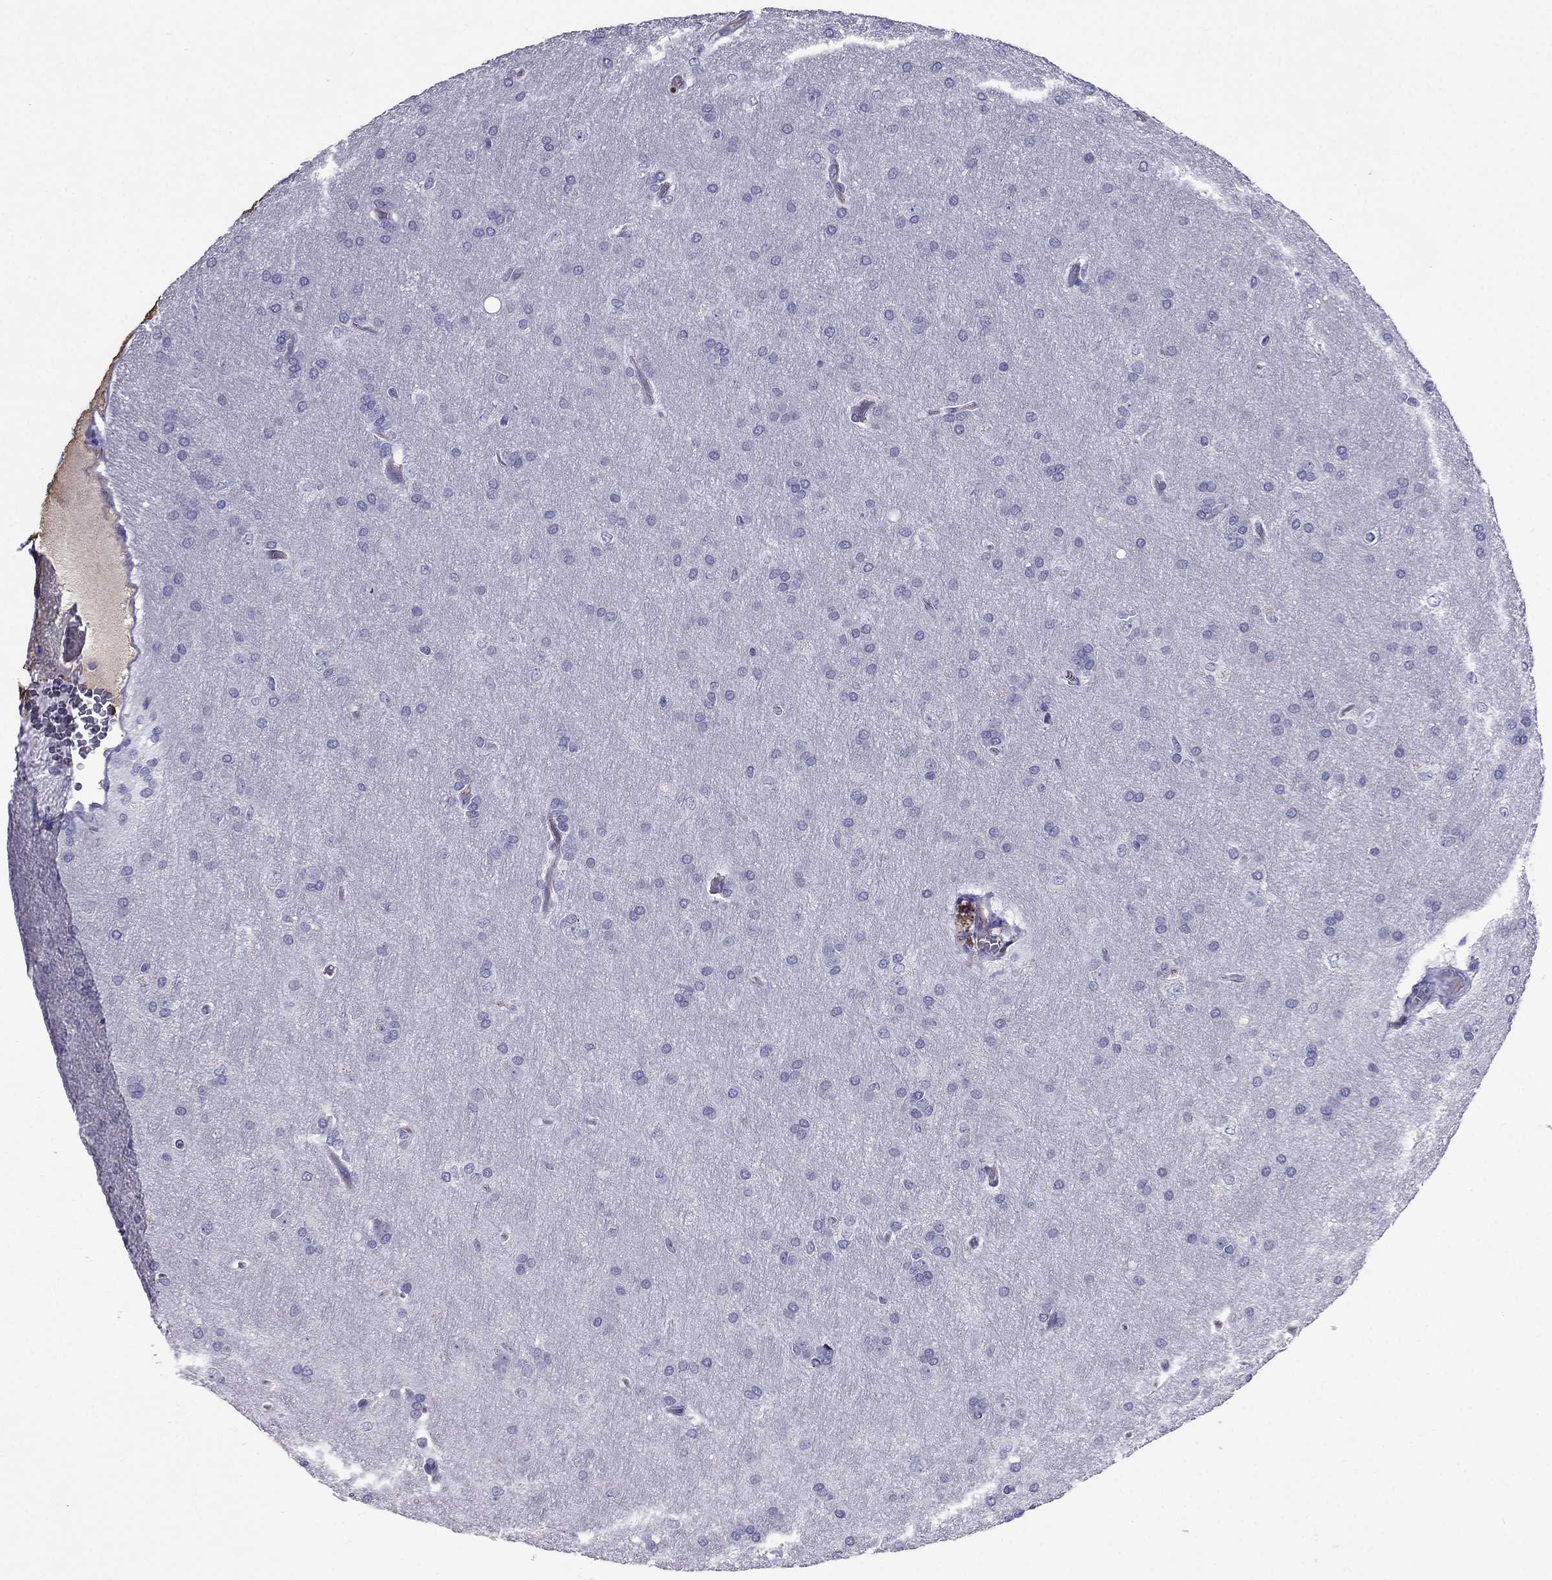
{"staining": {"intensity": "negative", "quantity": "none", "location": "none"}, "tissue": "glioma", "cell_type": "Tumor cells", "image_type": "cancer", "snomed": [{"axis": "morphology", "description": "Glioma, malignant, Low grade"}, {"axis": "topography", "description": "Brain"}], "caption": "Photomicrograph shows no protein staining in tumor cells of malignant low-grade glioma tissue. (Brightfield microscopy of DAB immunohistochemistry (IHC) at high magnification).", "gene": "TBC1D21", "patient": {"sex": "female", "age": 32}}